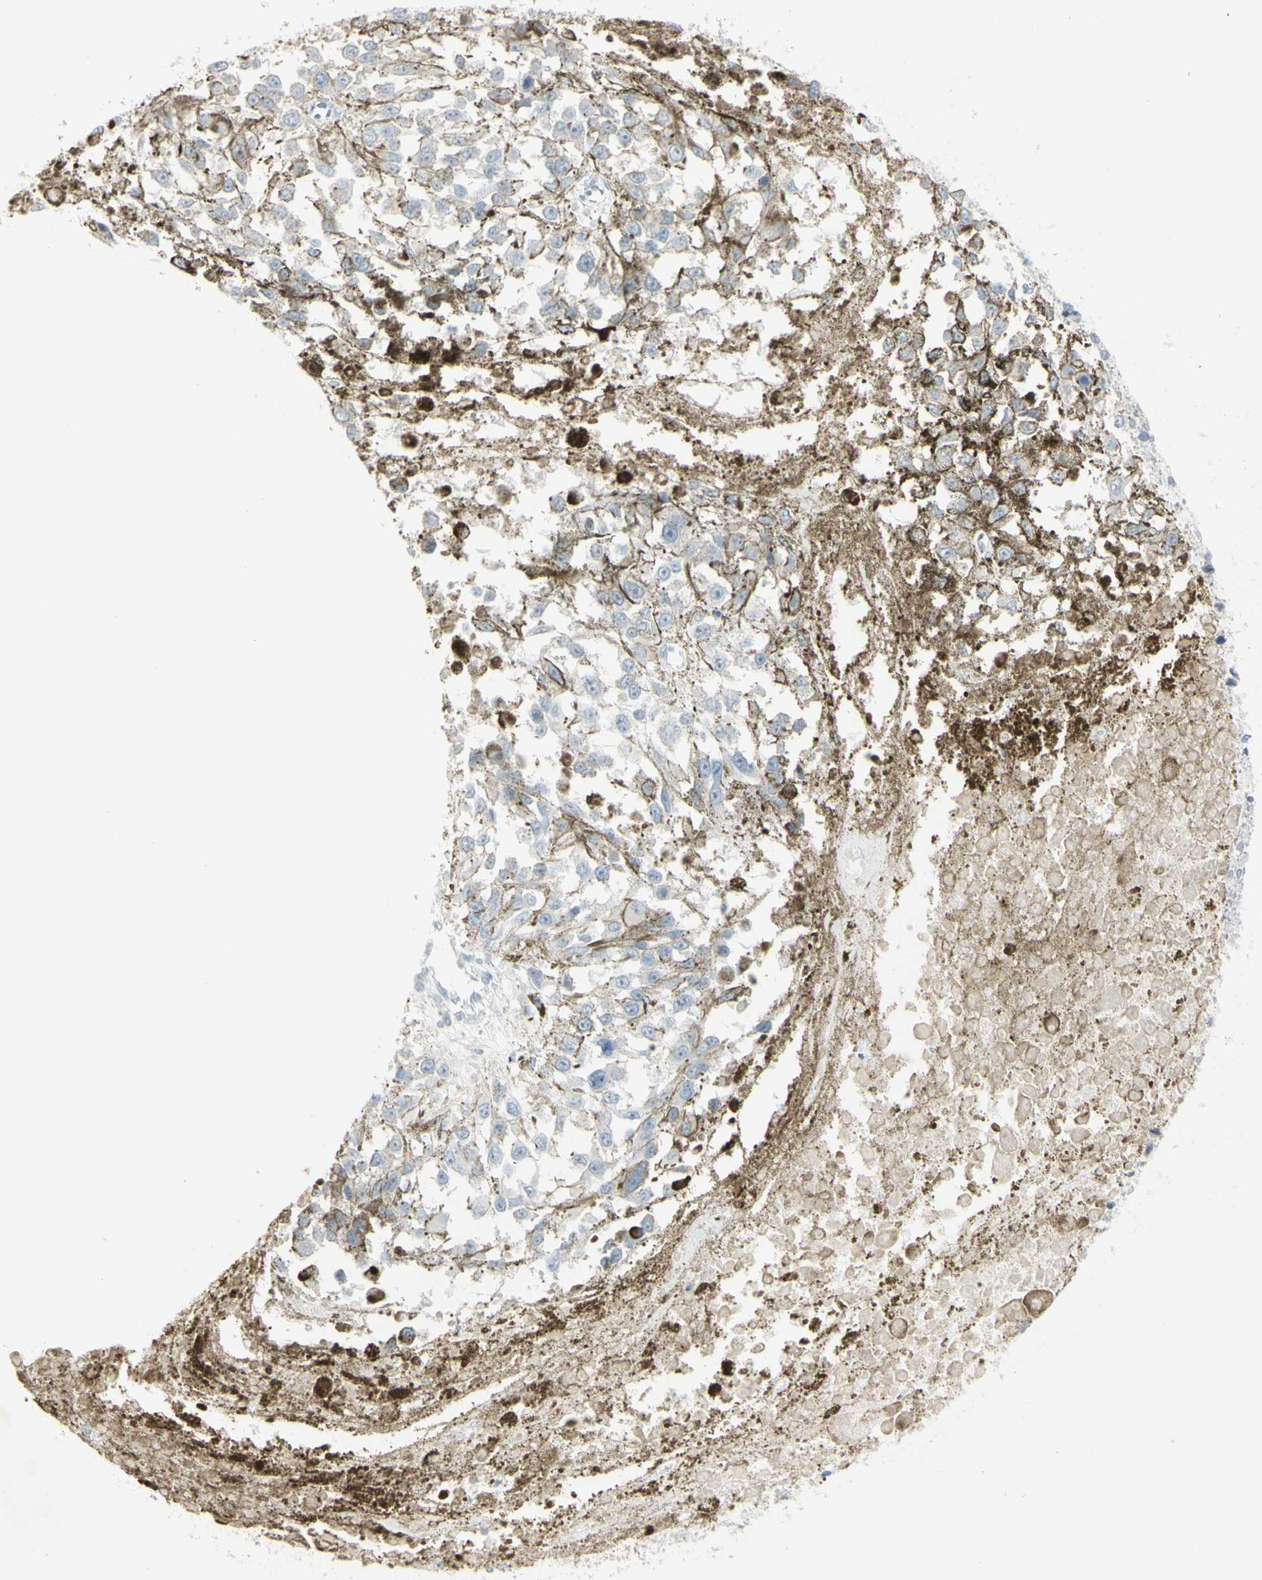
{"staining": {"intensity": "negative", "quantity": "none", "location": "none"}, "tissue": "melanoma", "cell_type": "Tumor cells", "image_type": "cancer", "snomed": [{"axis": "morphology", "description": "Malignant melanoma, Metastatic site"}, {"axis": "topography", "description": "Lymph node"}], "caption": "Immunohistochemical staining of human melanoma exhibits no significant positivity in tumor cells. (IHC, brightfield microscopy, high magnification).", "gene": "PIP", "patient": {"sex": "male", "age": 59}}